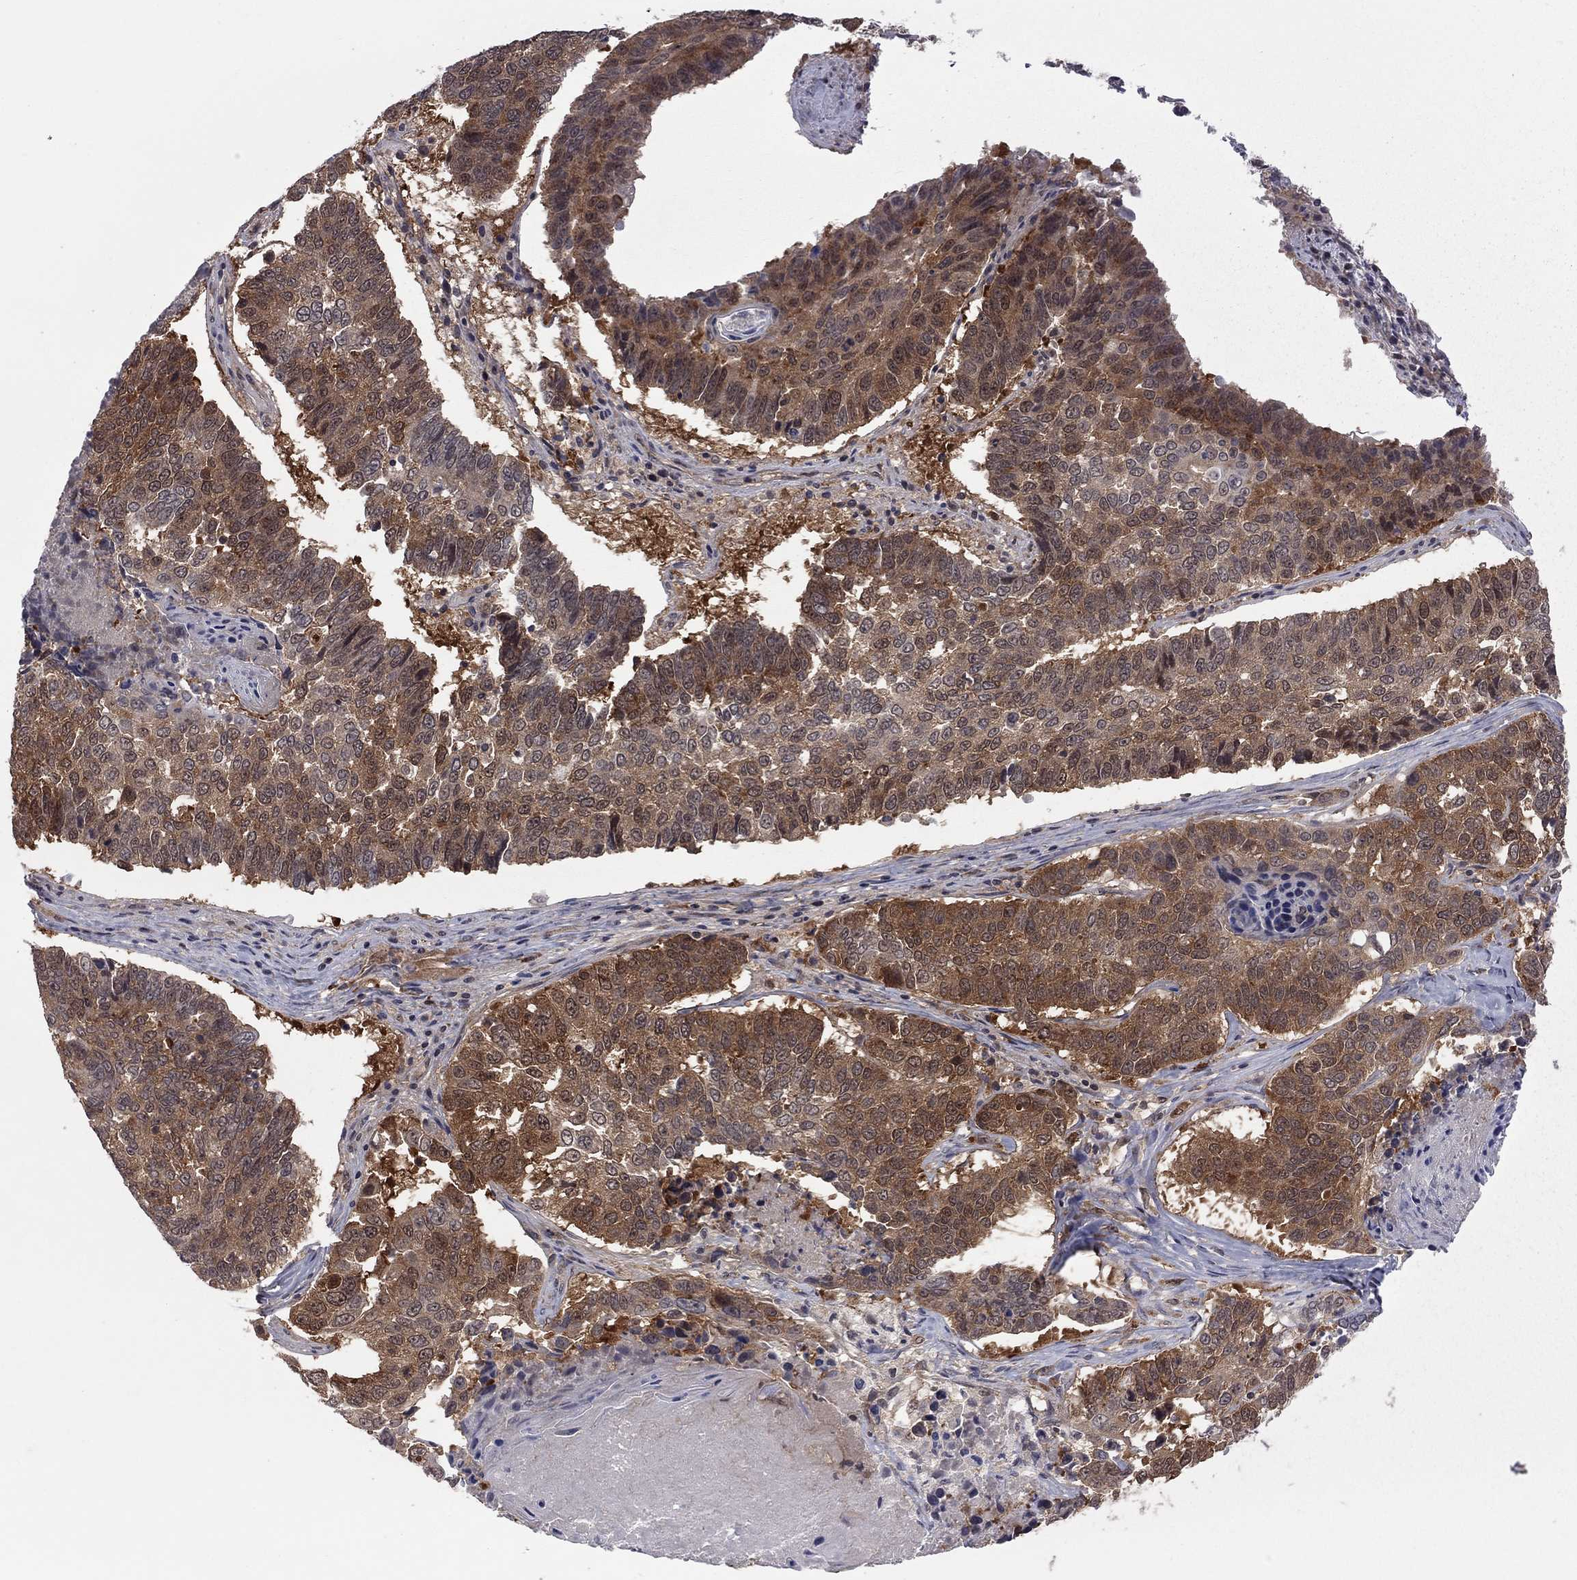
{"staining": {"intensity": "strong", "quantity": "25%-75%", "location": "cytoplasmic/membranous"}, "tissue": "lung cancer", "cell_type": "Tumor cells", "image_type": "cancer", "snomed": [{"axis": "morphology", "description": "Squamous cell carcinoma, NOS"}, {"axis": "topography", "description": "Lung"}], "caption": "DAB (3,3'-diaminobenzidine) immunohistochemical staining of lung squamous cell carcinoma shows strong cytoplasmic/membranous protein positivity in about 25%-75% of tumor cells.", "gene": "NAA50", "patient": {"sex": "male", "age": 73}}